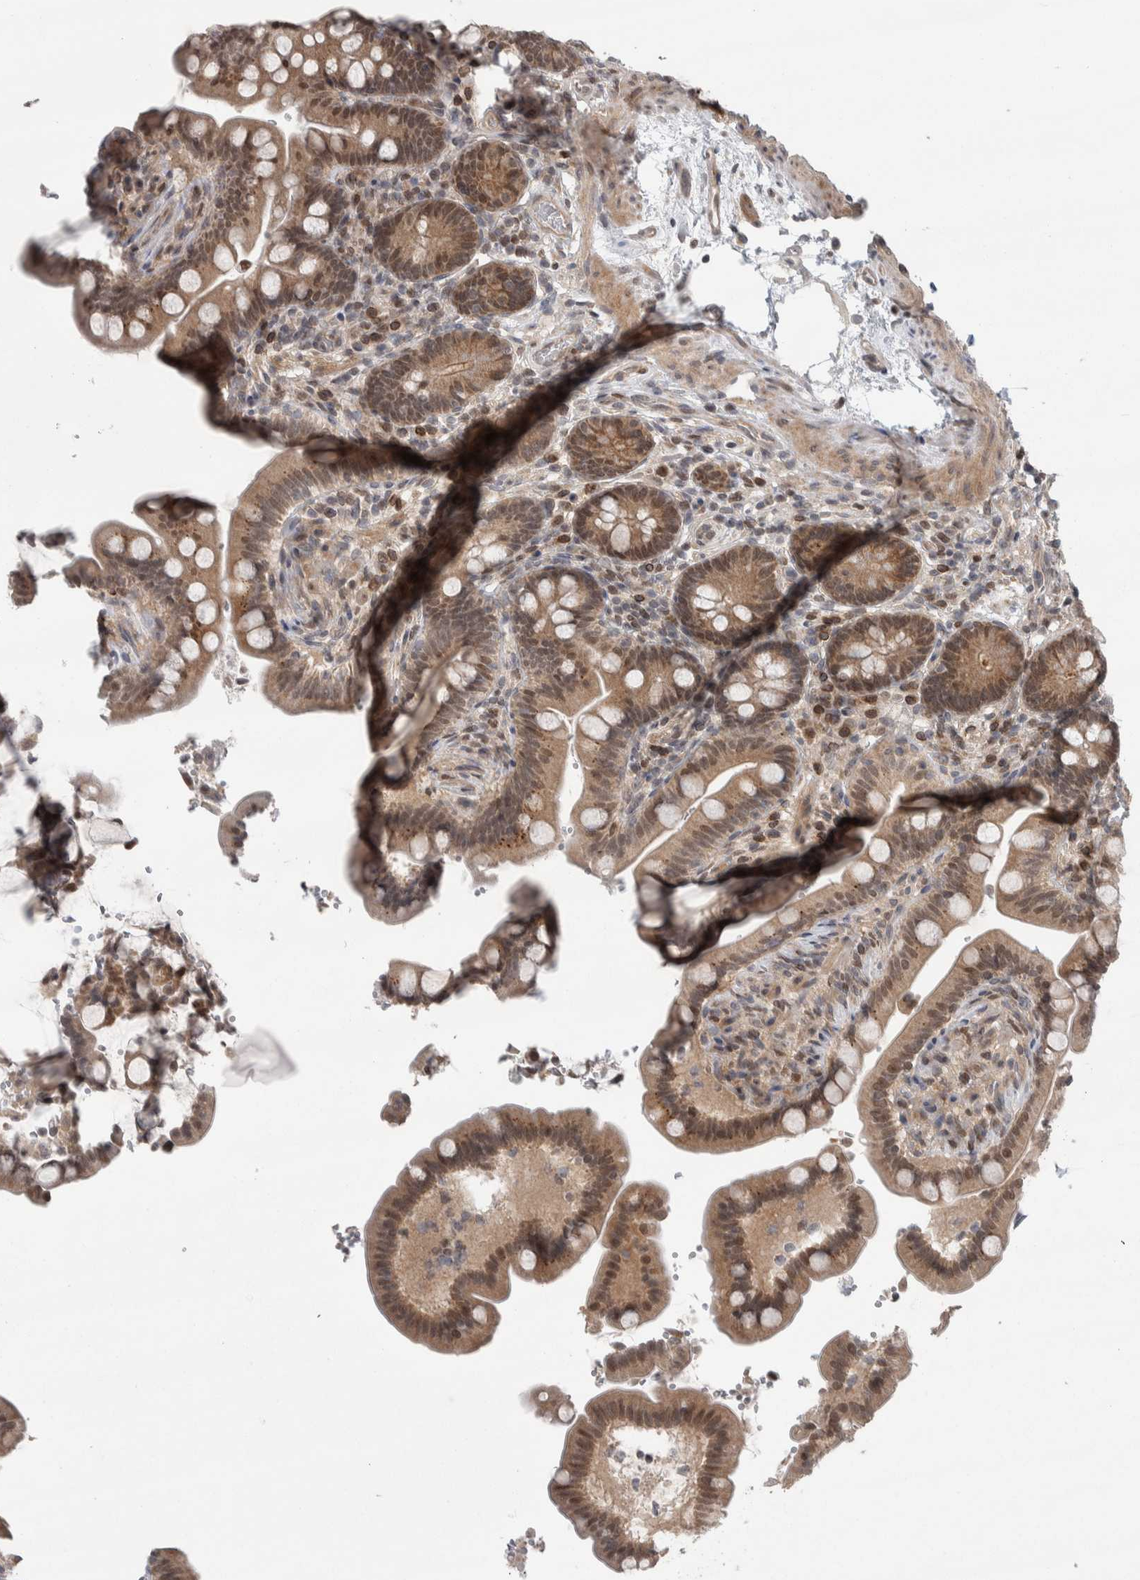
{"staining": {"intensity": "weak", "quantity": ">75%", "location": "cytoplasmic/membranous"}, "tissue": "colon", "cell_type": "Endothelial cells", "image_type": "normal", "snomed": [{"axis": "morphology", "description": "Normal tissue, NOS"}, {"axis": "topography", "description": "Smooth muscle"}, {"axis": "topography", "description": "Colon"}], "caption": "Protein expression analysis of benign human colon reveals weak cytoplasmic/membranous expression in about >75% of endothelial cells. The protein is stained brown, and the nuclei are stained in blue (DAB IHC with brightfield microscopy, high magnification).", "gene": "CWC27", "patient": {"sex": "male", "age": 73}}